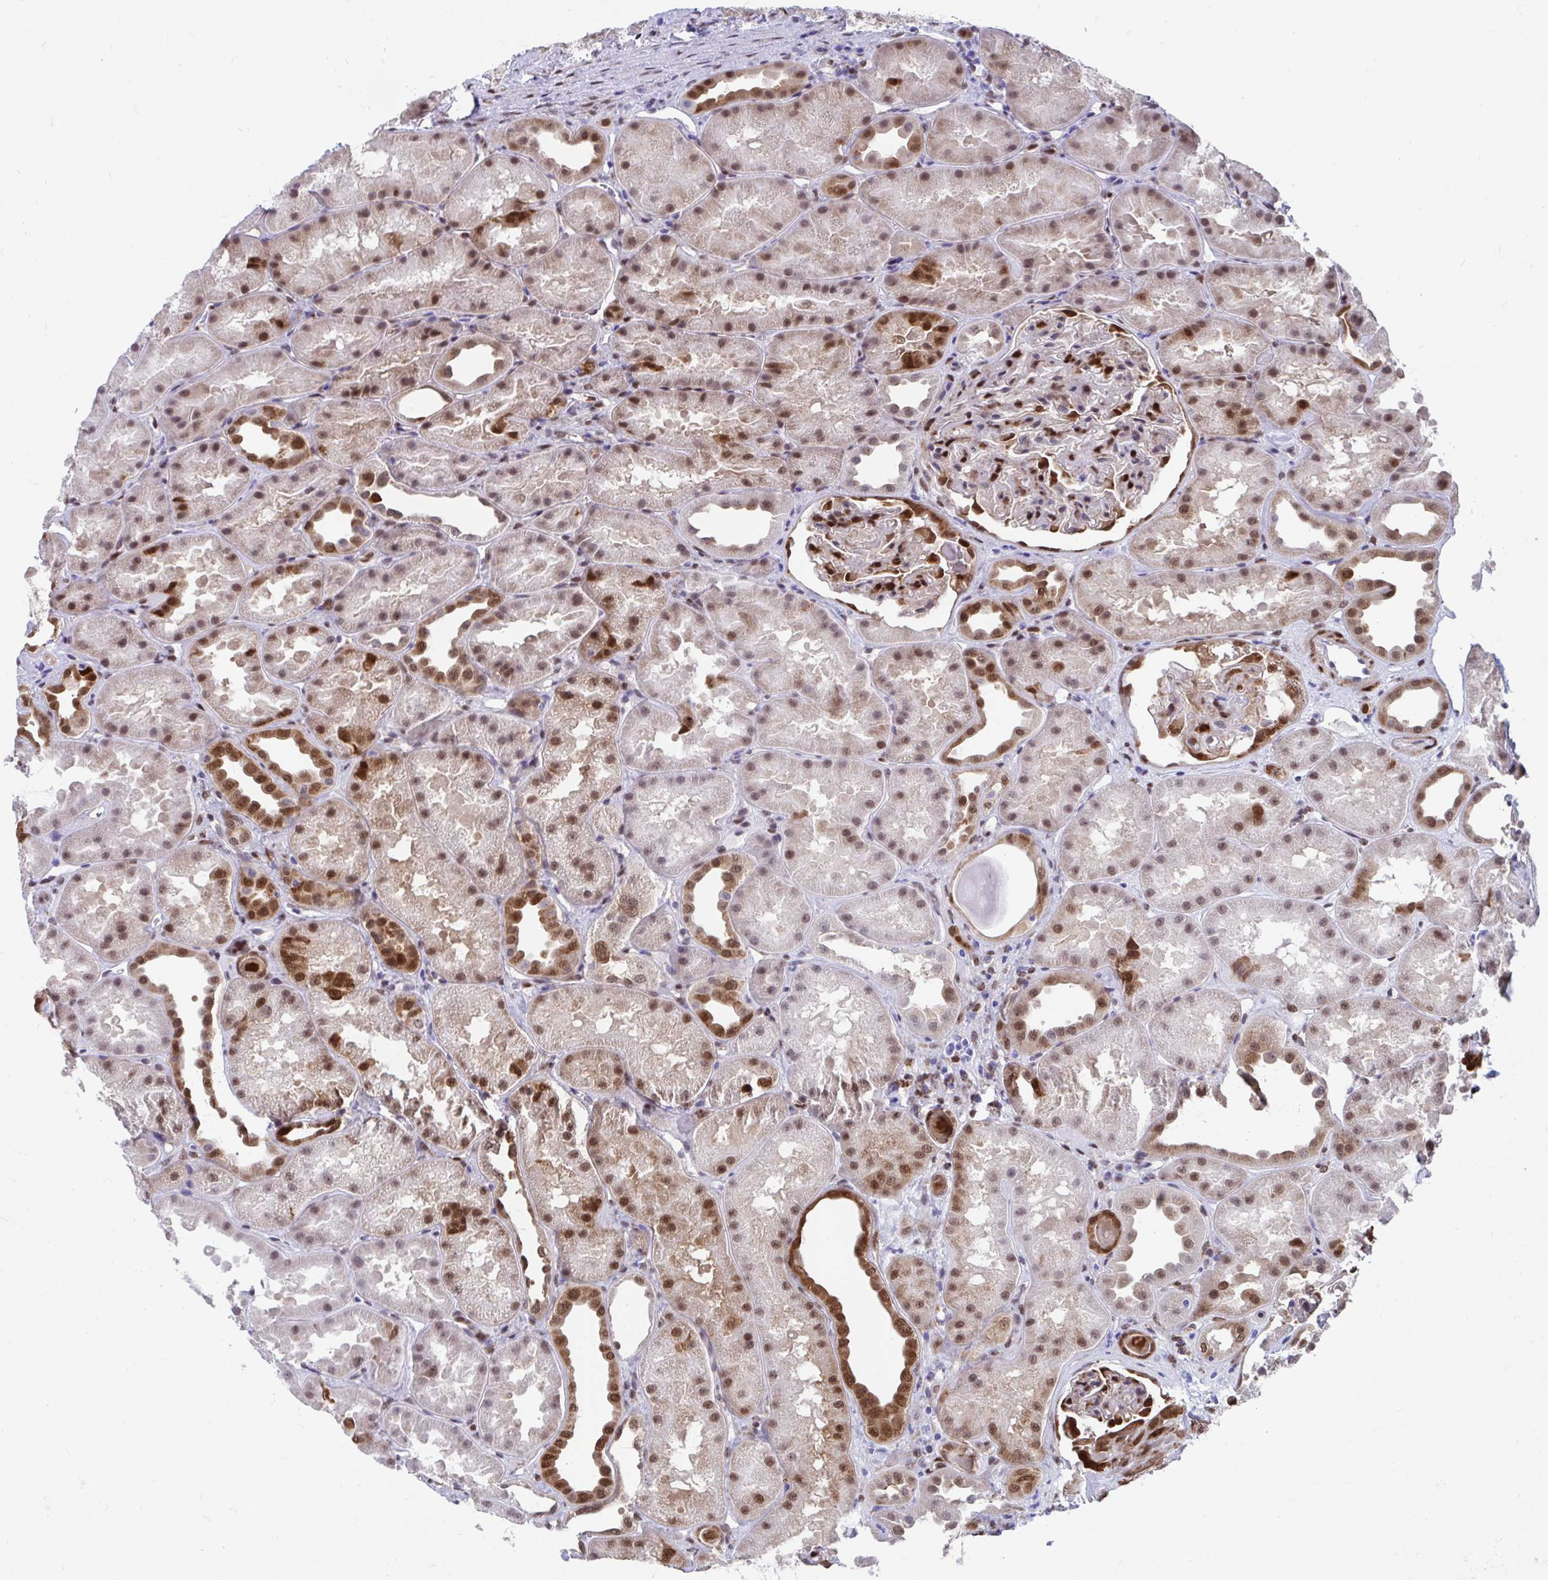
{"staining": {"intensity": "strong", "quantity": "25%-75%", "location": "cytoplasmic/membranous,nuclear"}, "tissue": "kidney", "cell_type": "Cells in glomeruli", "image_type": "normal", "snomed": [{"axis": "morphology", "description": "Normal tissue, NOS"}, {"axis": "topography", "description": "Kidney"}], "caption": "A photomicrograph of human kidney stained for a protein demonstrates strong cytoplasmic/membranous,nuclear brown staining in cells in glomeruli. The protein of interest is stained brown, and the nuclei are stained in blue (DAB IHC with brightfield microscopy, high magnification).", "gene": "RBPMS", "patient": {"sex": "male", "age": 61}}